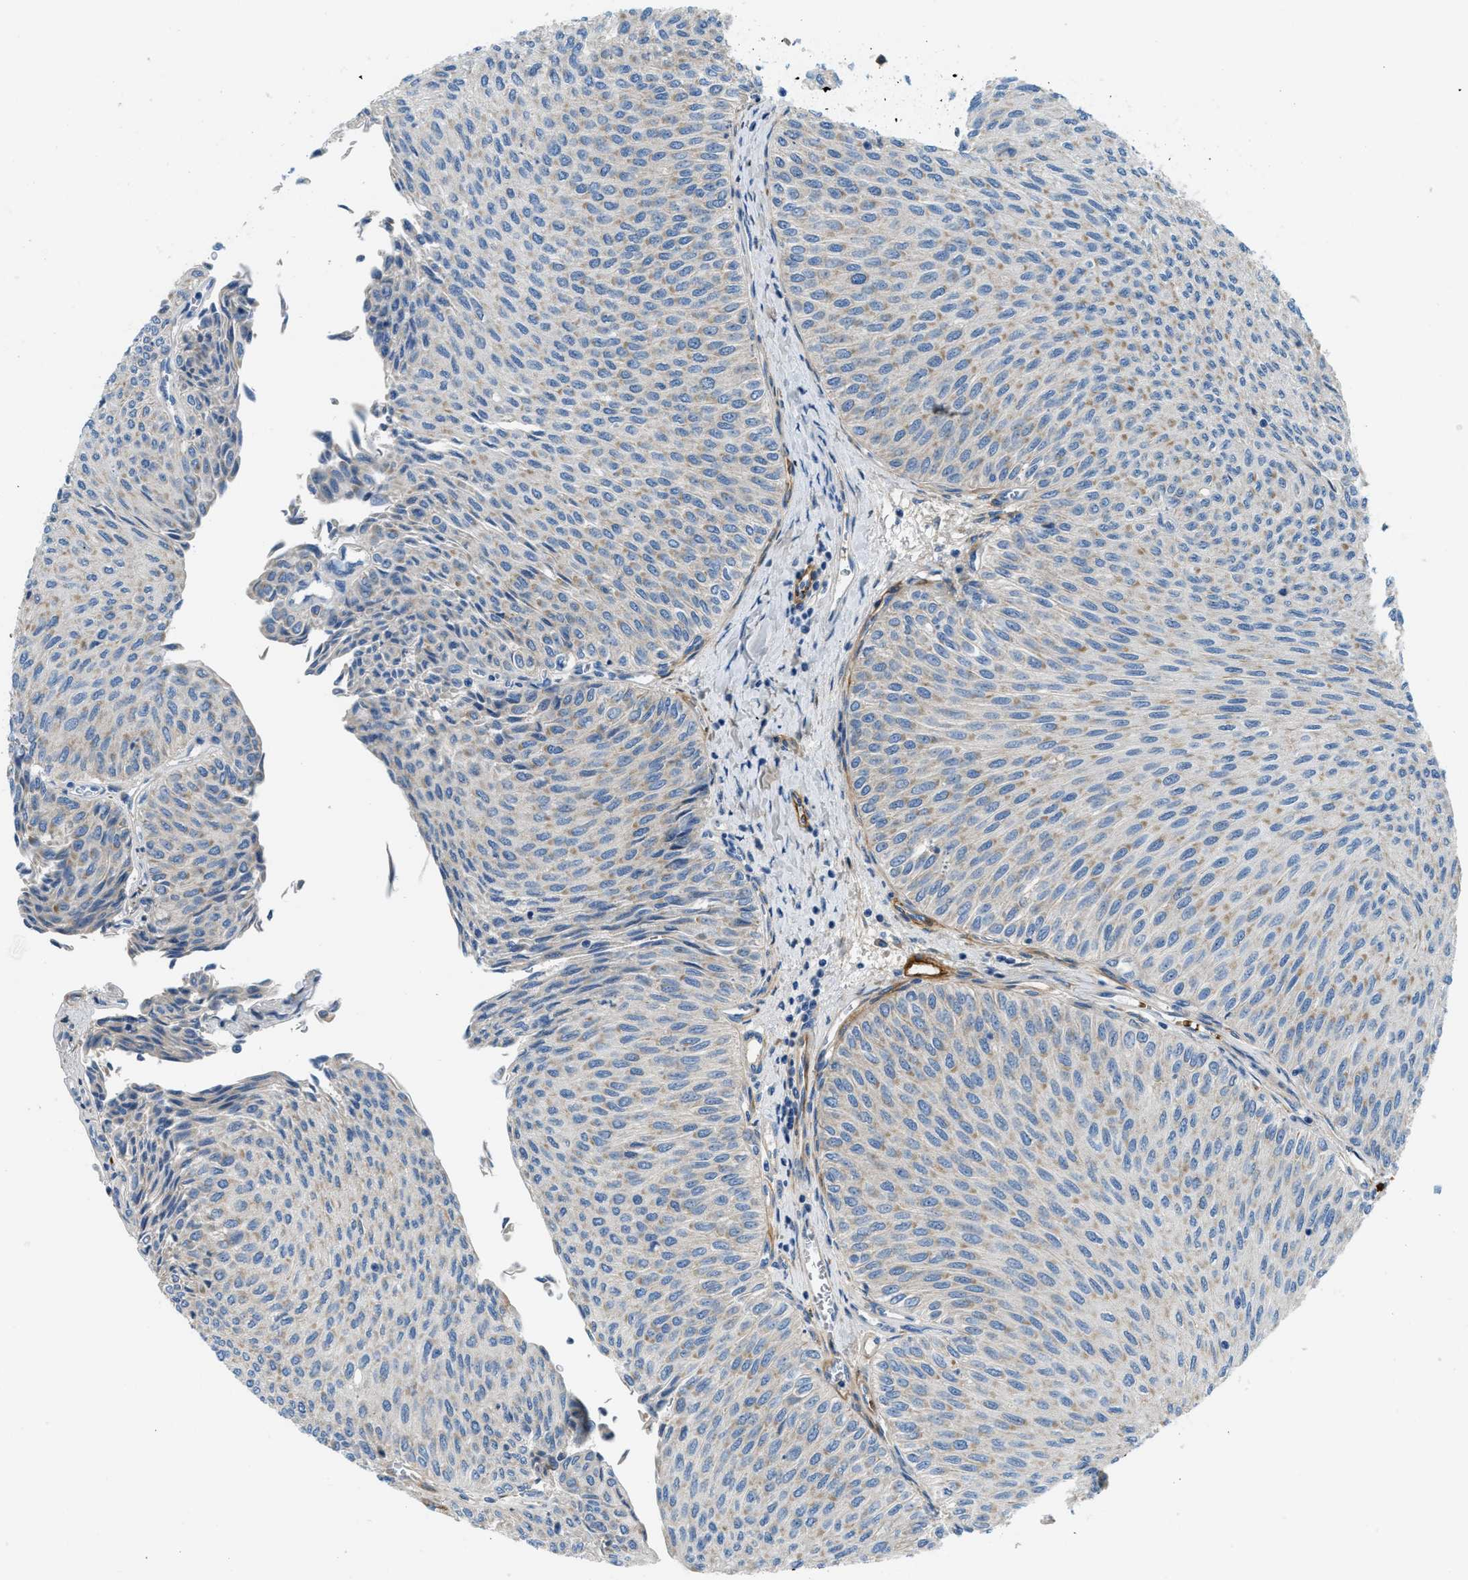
{"staining": {"intensity": "weak", "quantity": "25%-75%", "location": "cytoplasmic/membranous"}, "tissue": "urothelial cancer", "cell_type": "Tumor cells", "image_type": "cancer", "snomed": [{"axis": "morphology", "description": "Urothelial carcinoma, Low grade"}, {"axis": "topography", "description": "Urinary bladder"}], "caption": "A brown stain labels weak cytoplasmic/membranous expression of a protein in urothelial cancer tumor cells. The staining was performed using DAB, with brown indicating positive protein expression. Nuclei are stained blue with hematoxylin.", "gene": "COL15A1", "patient": {"sex": "male", "age": 78}}